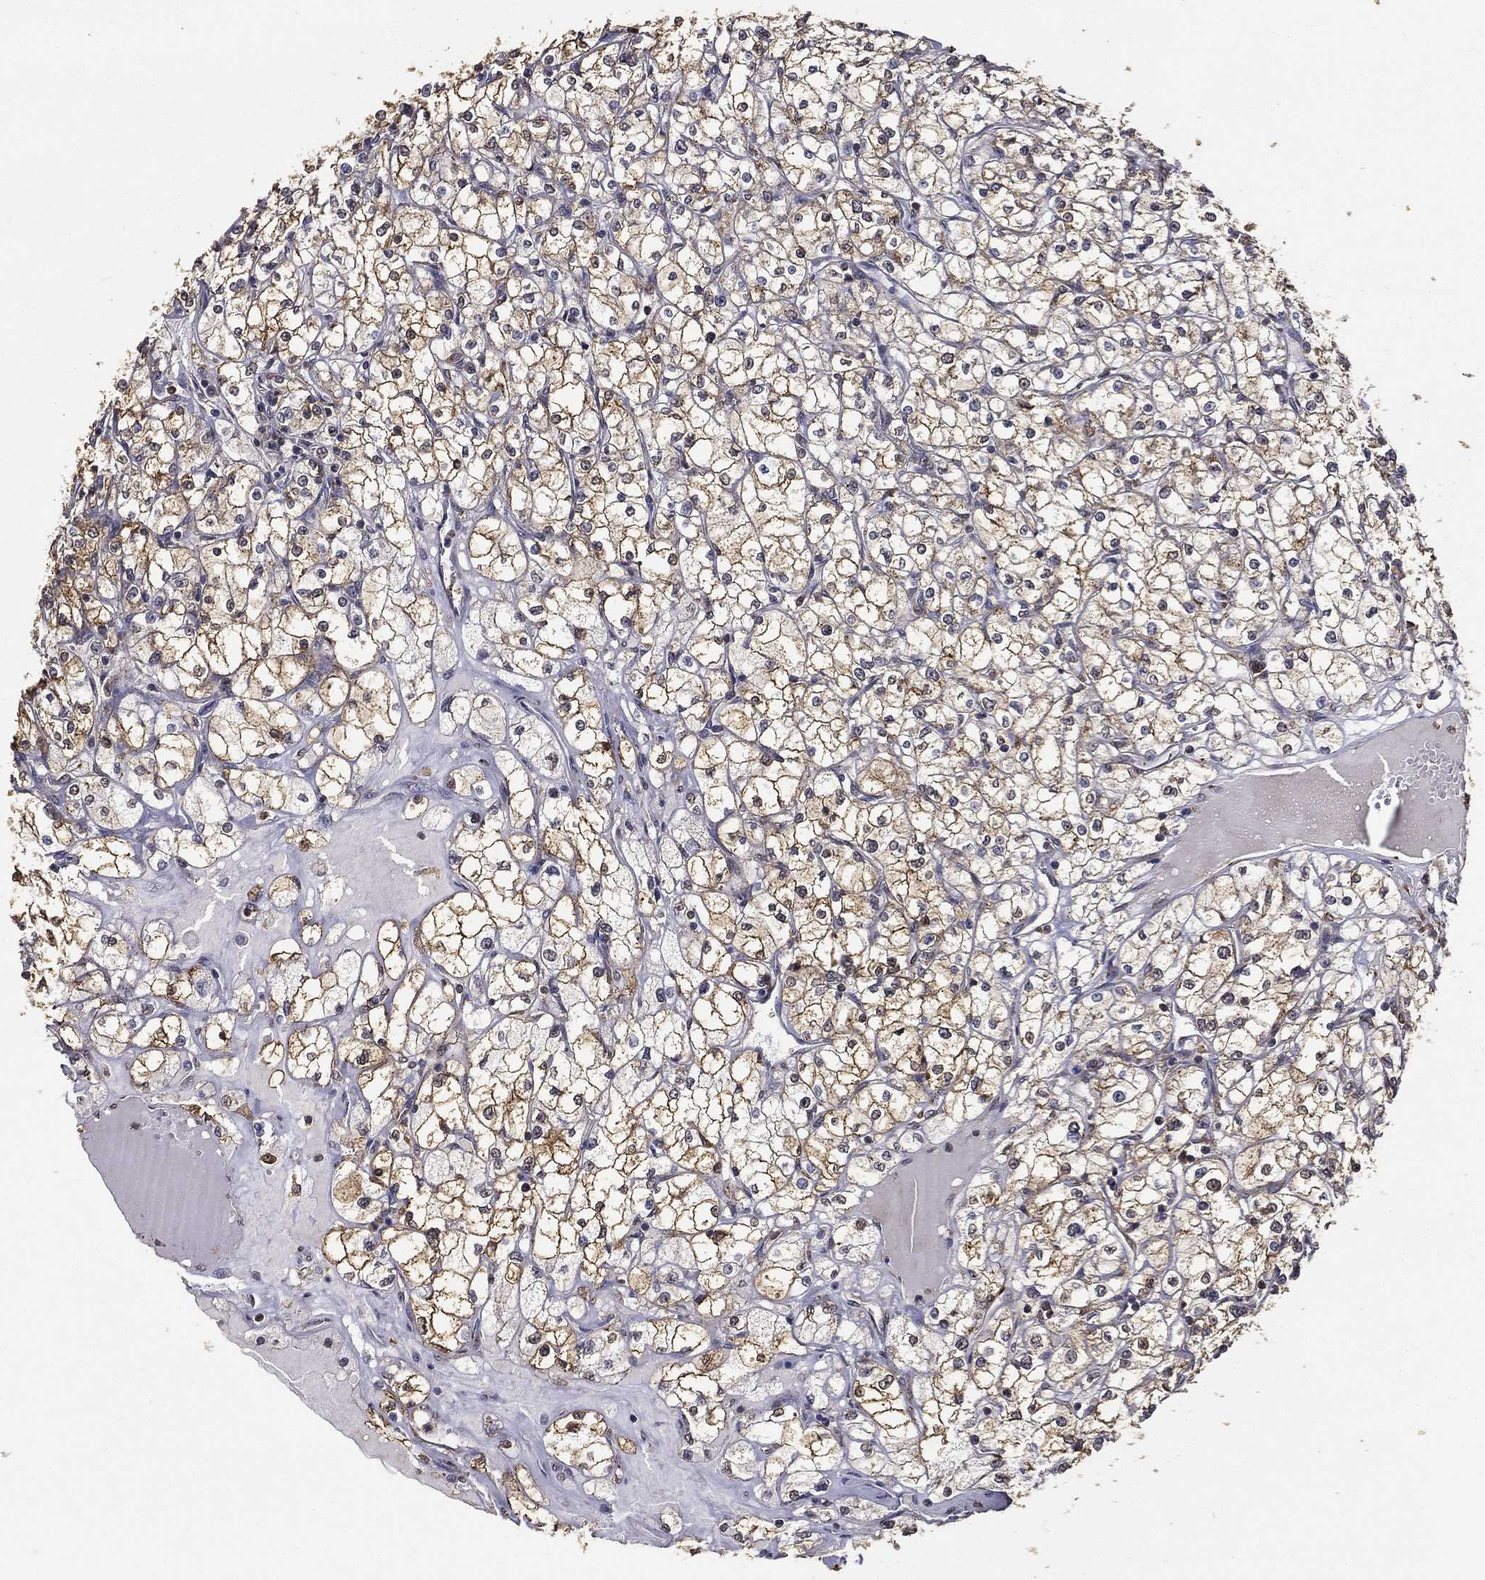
{"staining": {"intensity": "moderate", "quantity": ">75%", "location": "cytoplasmic/membranous"}, "tissue": "renal cancer", "cell_type": "Tumor cells", "image_type": "cancer", "snomed": [{"axis": "morphology", "description": "Adenocarcinoma, NOS"}, {"axis": "topography", "description": "Kidney"}], "caption": "Human renal adenocarcinoma stained with a protein marker reveals moderate staining in tumor cells.", "gene": "GPR183", "patient": {"sex": "male", "age": 67}}